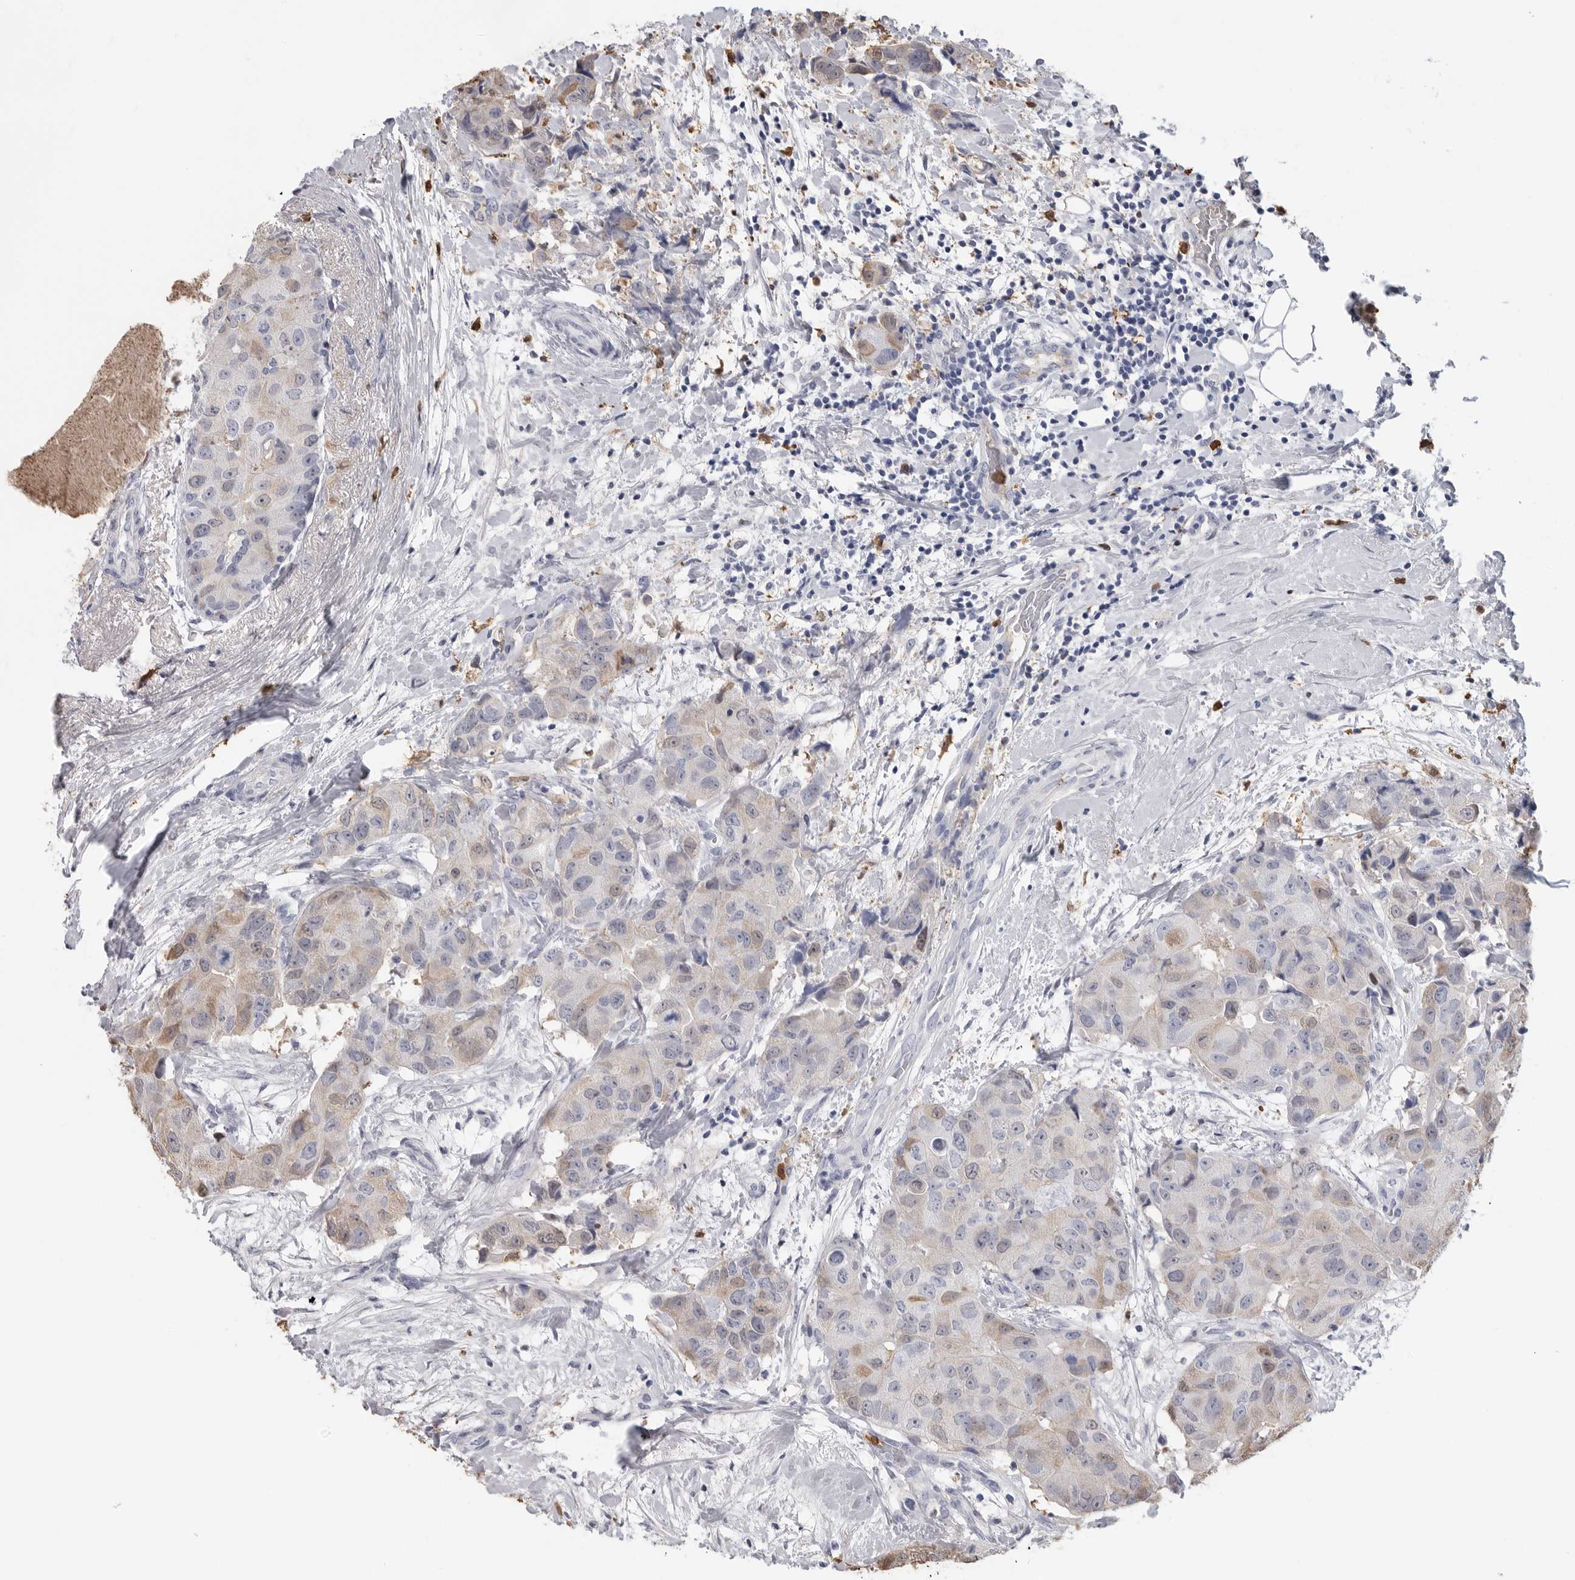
{"staining": {"intensity": "weak", "quantity": "<25%", "location": "cytoplasmic/membranous"}, "tissue": "breast cancer", "cell_type": "Tumor cells", "image_type": "cancer", "snomed": [{"axis": "morphology", "description": "Duct carcinoma"}, {"axis": "topography", "description": "Breast"}], "caption": "Tumor cells show no significant protein expression in breast cancer (infiltrating ductal carcinoma). (Stains: DAB (3,3'-diaminobenzidine) immunohistochemistry with hematoxylin counter stain, Microscopy: brightfield microscopy at high magnification).", "gene": "CYB561D1", "patient": {"sex": "female", "age": 62}}